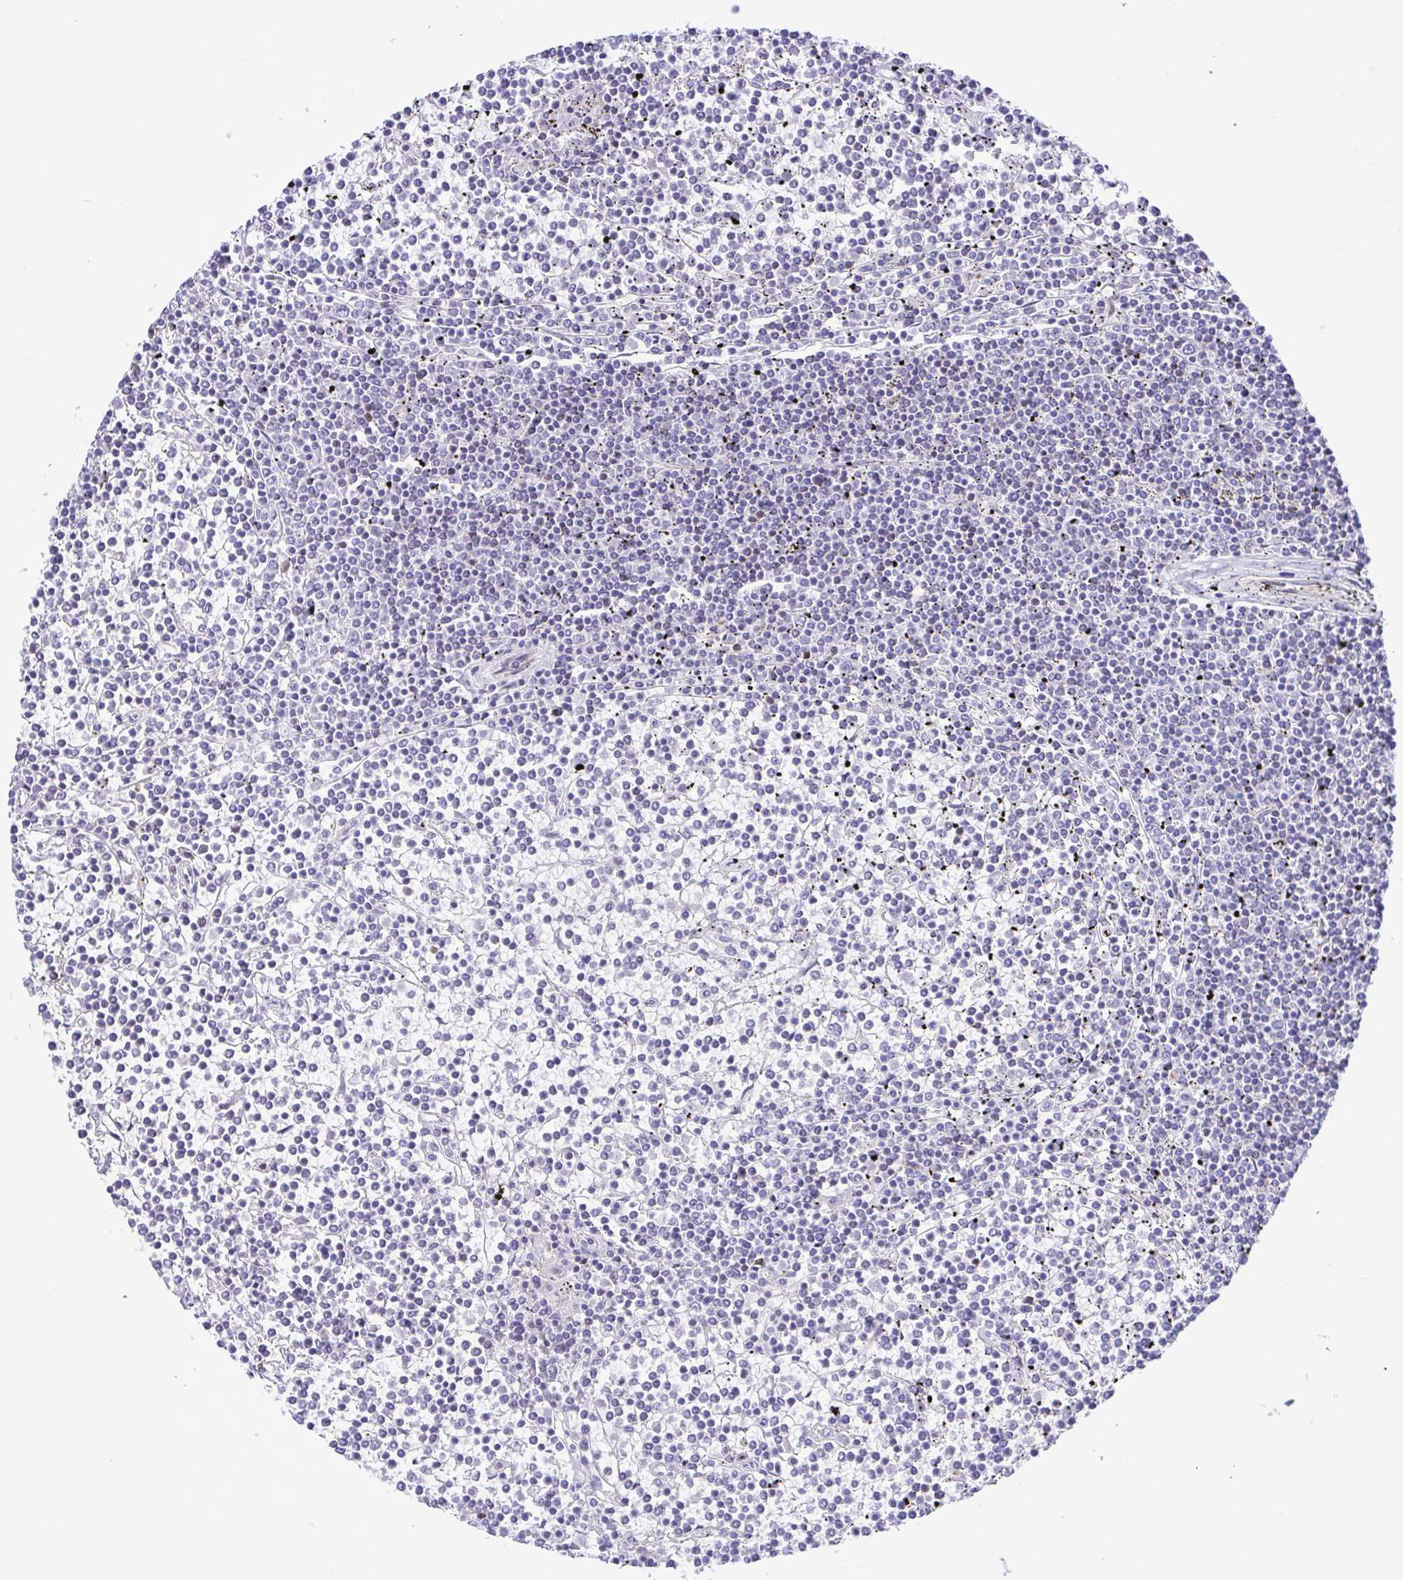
{"staining": {"intensity": "negative", "quantity": "none", "location": "none"}, "tissue": "lymphoma", "cell_type": "Tumor cells", "image_type": "cancer", "snomed": [{"axis": "morphology", "description": "Malignant lymphoma, non-Hodgkin's type, Low grade"}, {"axis": "topography", "description": "Spleen"}], "caption": "The micrograph demonstrates no significant expression in tumor cells of low-grade malignant lymphoma, non-Hodgkin's type. (Stains: DAB (3,3'-diaminobenzidine) immunohistochemistry with hematoxylin counter stain, Microscopy: brightfield microscopy at high magnification).", "gene": "FLT1", "patient": {"sex": "female", "age": 19}}